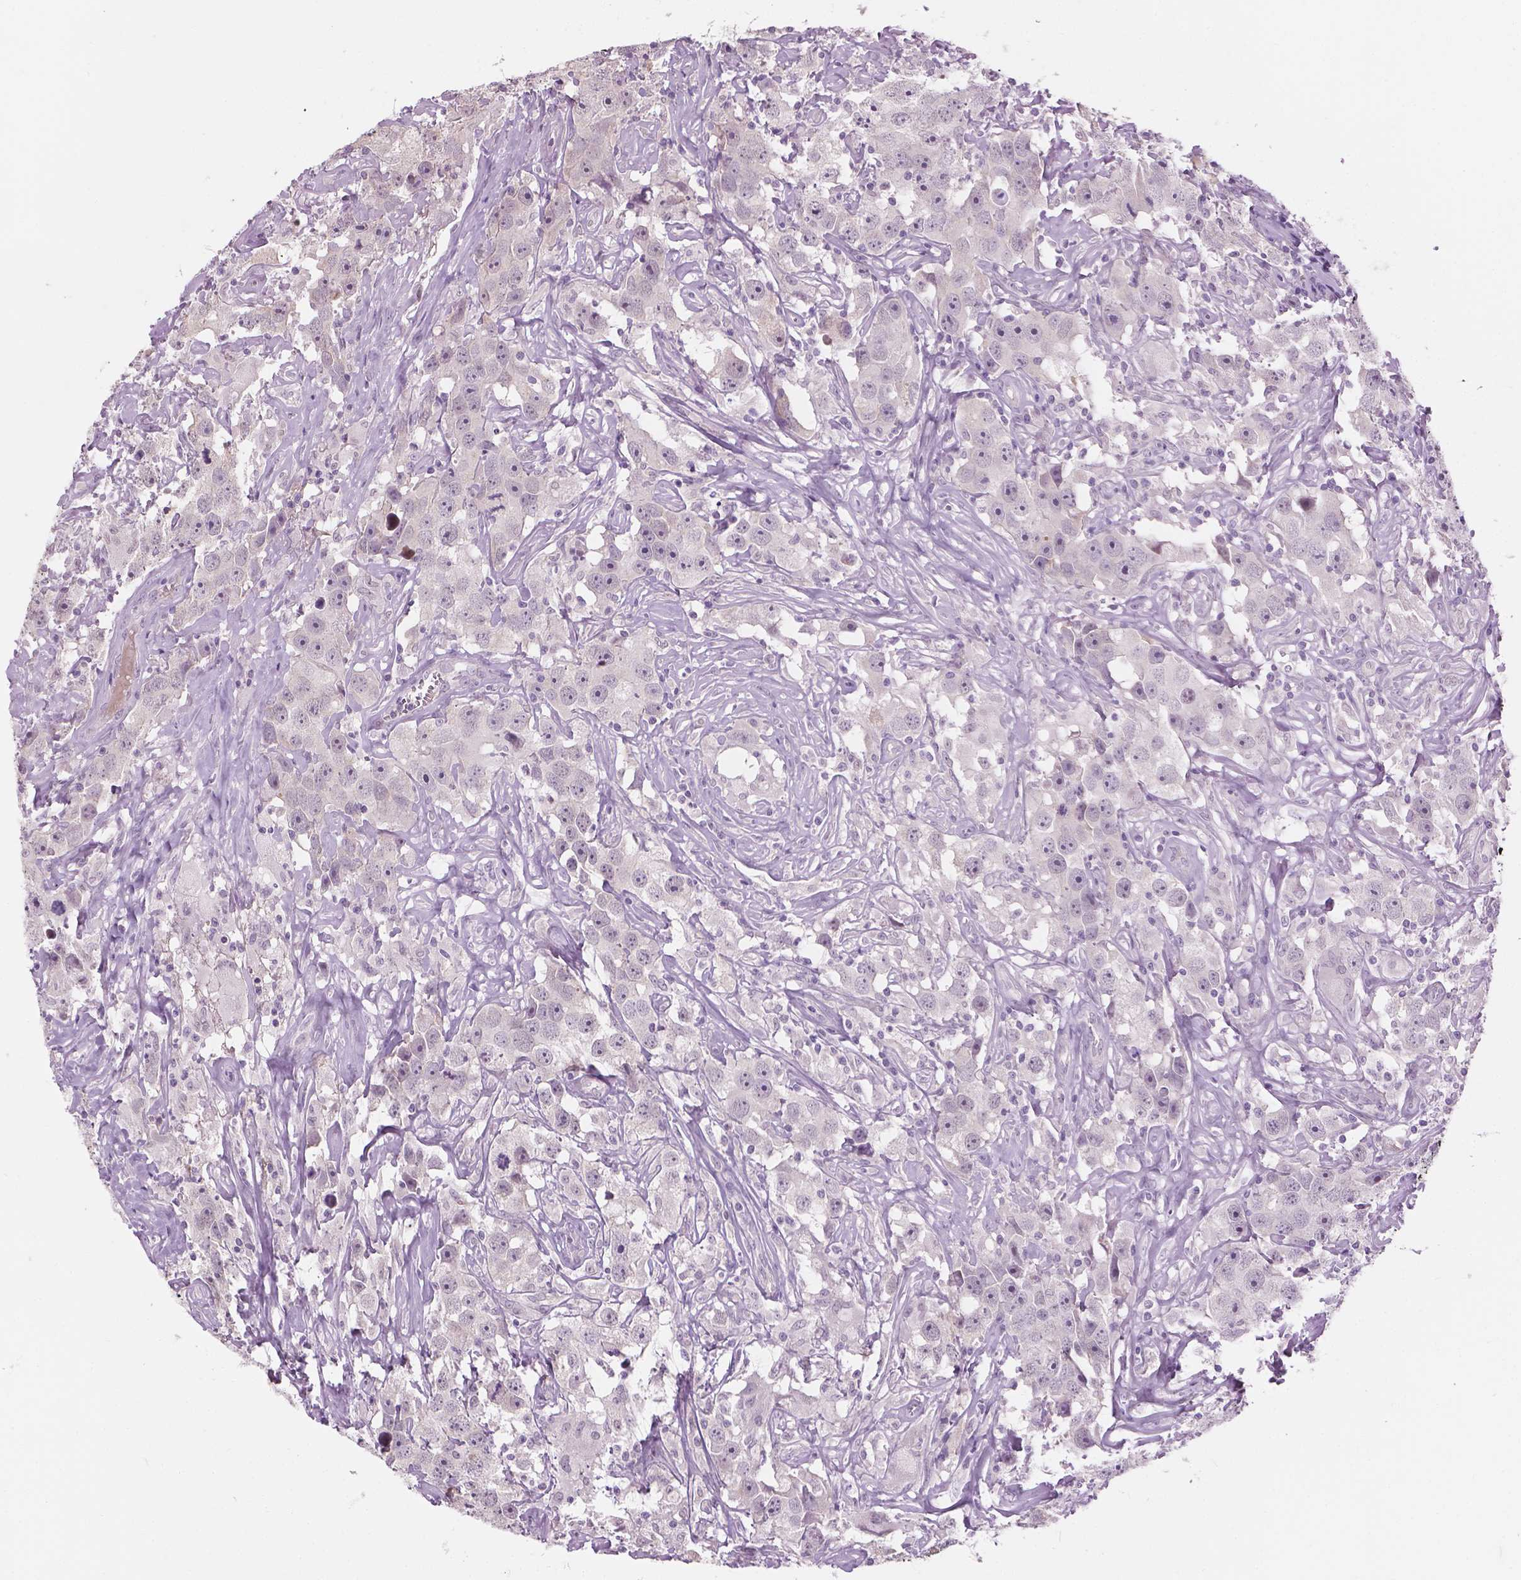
{"staining": {"intensity": "negative", "quantity": "none", "location": "none"}, "tissue": "testis cancer", "cell_type": "Tumor cells", "image_type": "cancer", "snomed": [{"axis": "morphology", "description": "Seminoma, NOS"}, {"axis": "topography", "description": "Testis"}], "caption": "DAB immunohistochemical staining of testis cancer reveals no significant expression in tumor cells. (Immunohistochemistry, brightfield microscopy, high magnification).", "gene": "CFAP126", "patient": {"sex": "male", "age": 49}}